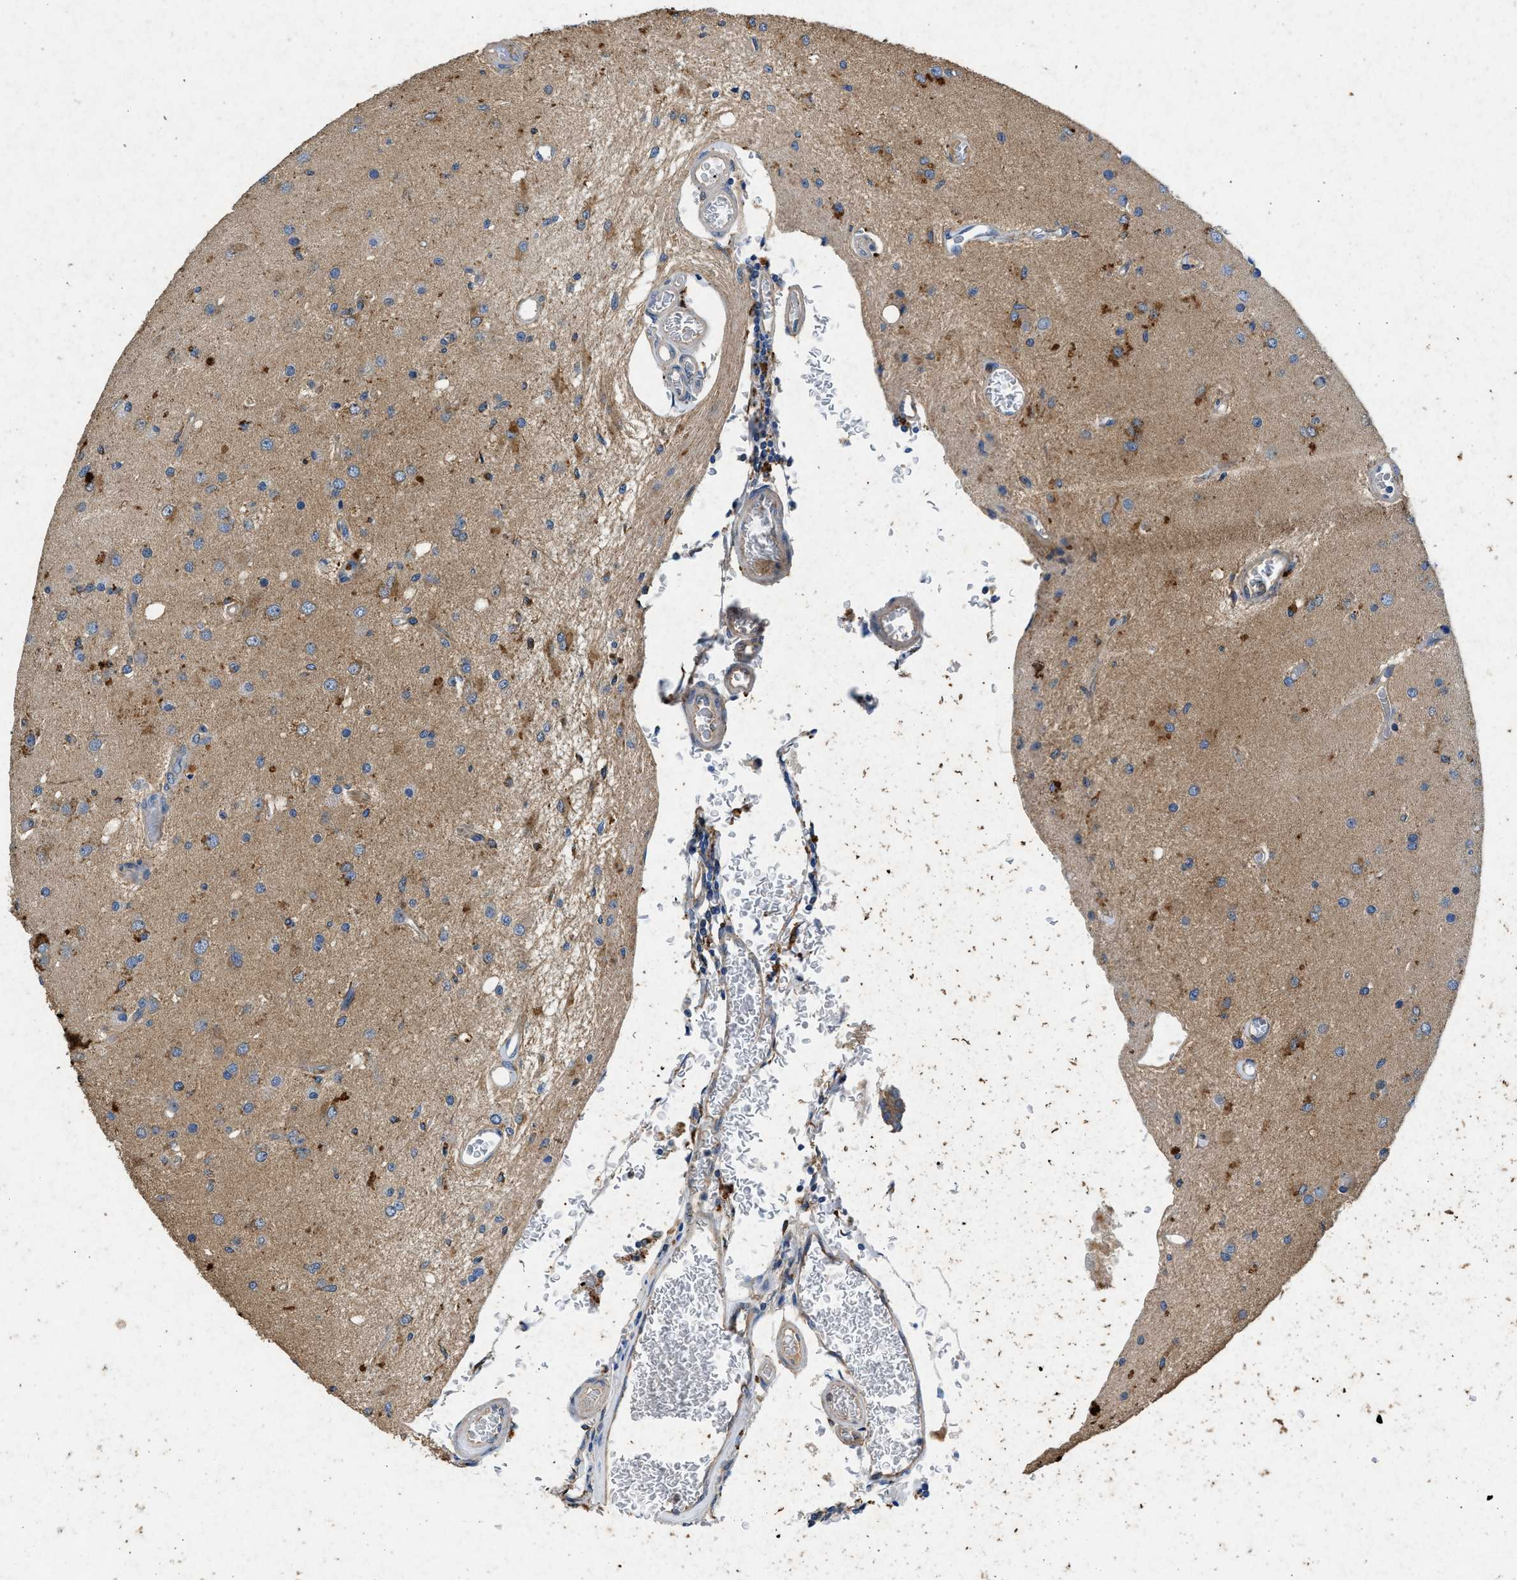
{"staining": {"intensity": "moderate", "quantity": "<25%", "location": "cytoplasmic/membranous"}, "tissue": "glioma", "cell_type": "Tumor cells", "image_type": "cancer", "snomed": [{"axis": "morphology", "description": "Normal tissue, NOS"}, {"axis": "morphology", "description": "Glioma, malignant, High grade"}, {"axis": "topography", "description": "Cerebral cortex"}], "caption": "Protein staining displays moderate cytoplasmic/membranous positivity in approximately <25% of tumor cells in glioma.", "gene": "CDK15", "patient": {"sex": "male", "age": 77}}